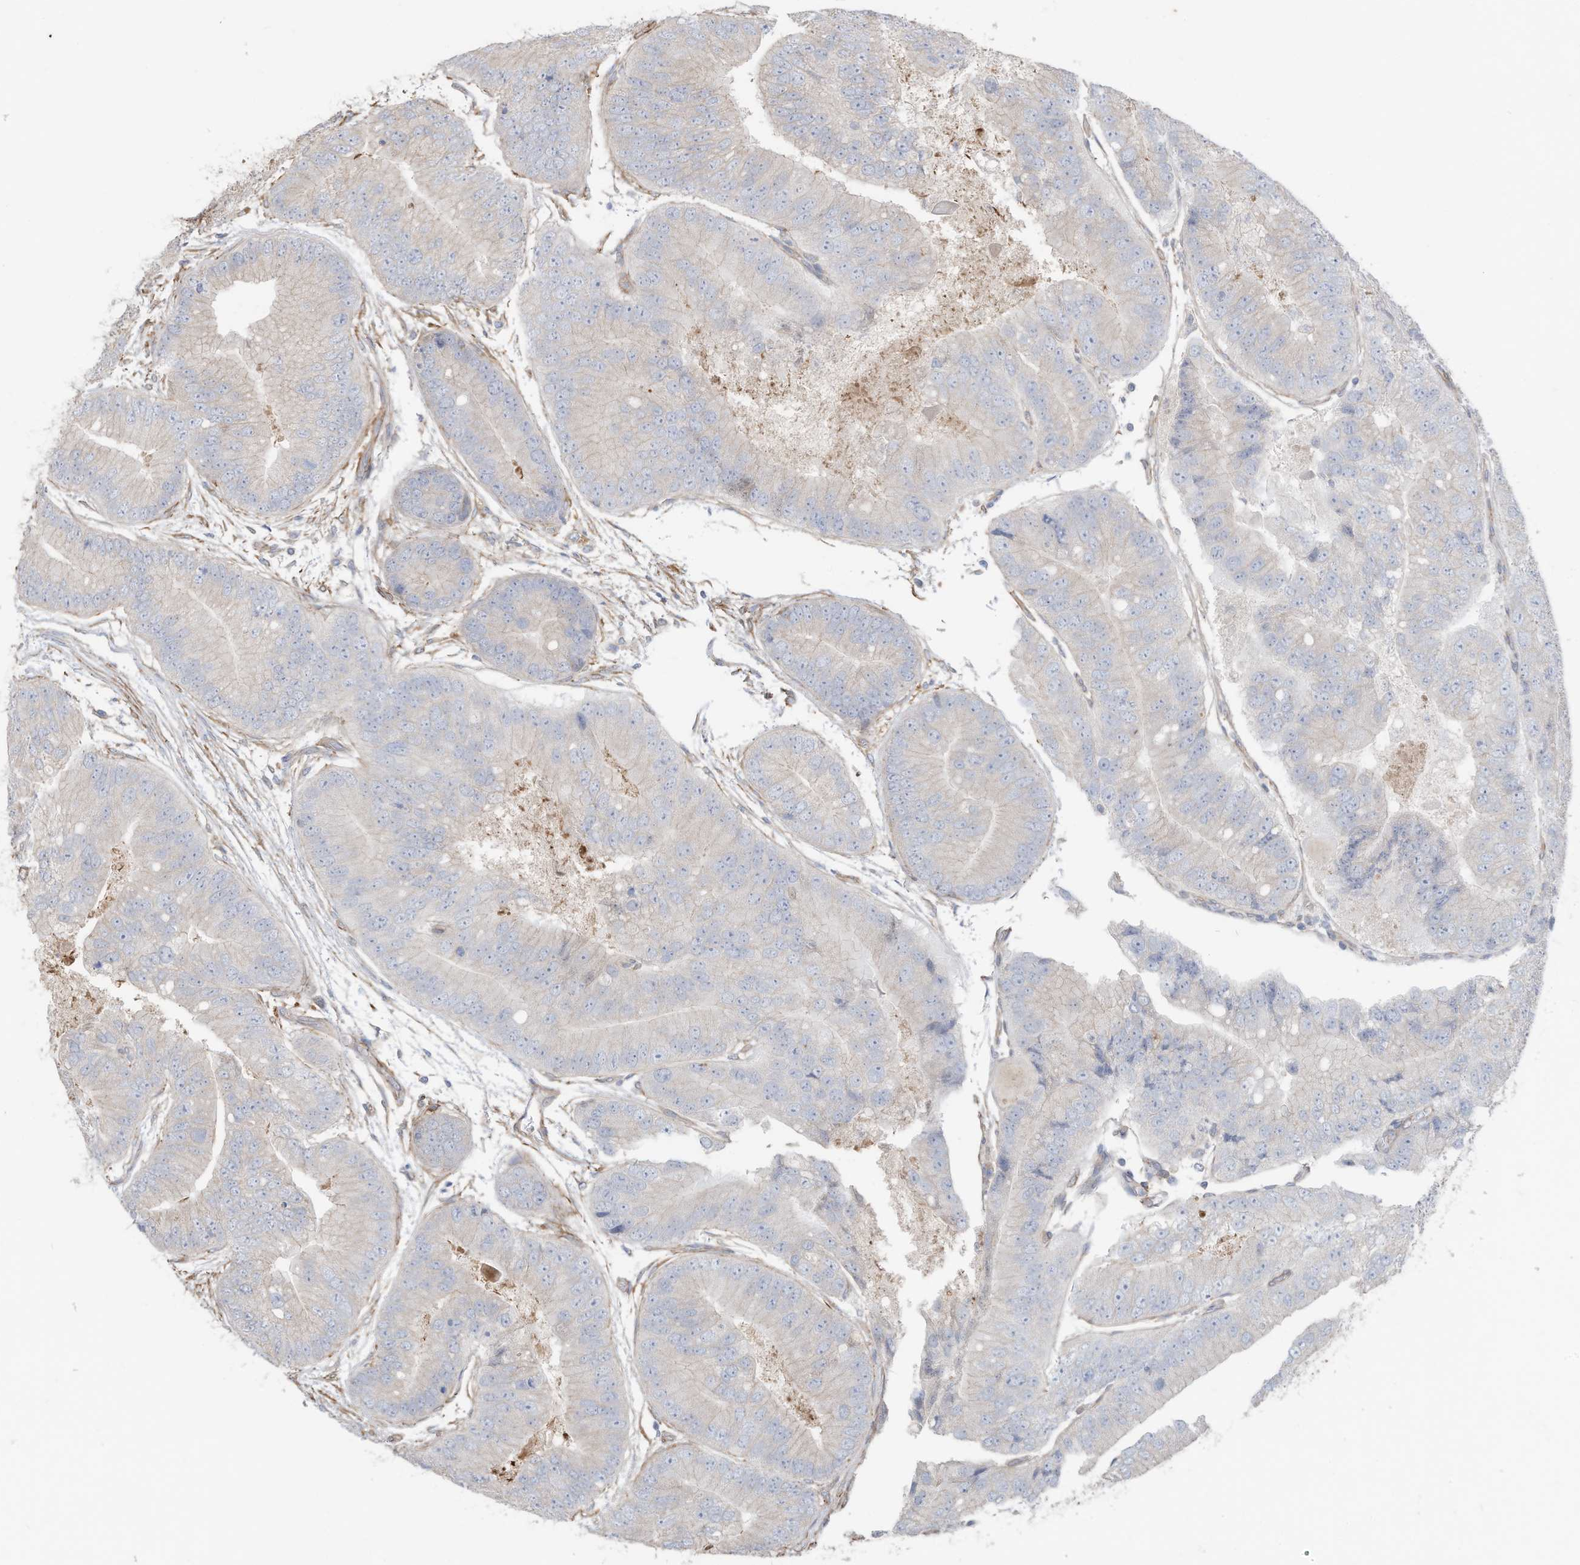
{"staining": {"intensity": "negative", "quantity": "none", "location": "none"}, "tissue": "prostate cancer", "cell_type": "Tumor cells", "image_type": "cancer", "snomed": [{"axis": "morphology", "description": "Adenocarcinoma, High grade"}, {"axis": "topography", "description": "Prostate"}], "caption": "Immunohistochemistry micrograph of neoplastic tissue: prostate high-grade adenocarcinoma stained with DAB (3,3'-diaminobenzidine) reveals no significant protein positivity in tumor cells.", "gene": "SLC17A7", "patient": {"sex": "male", "age": 70}}